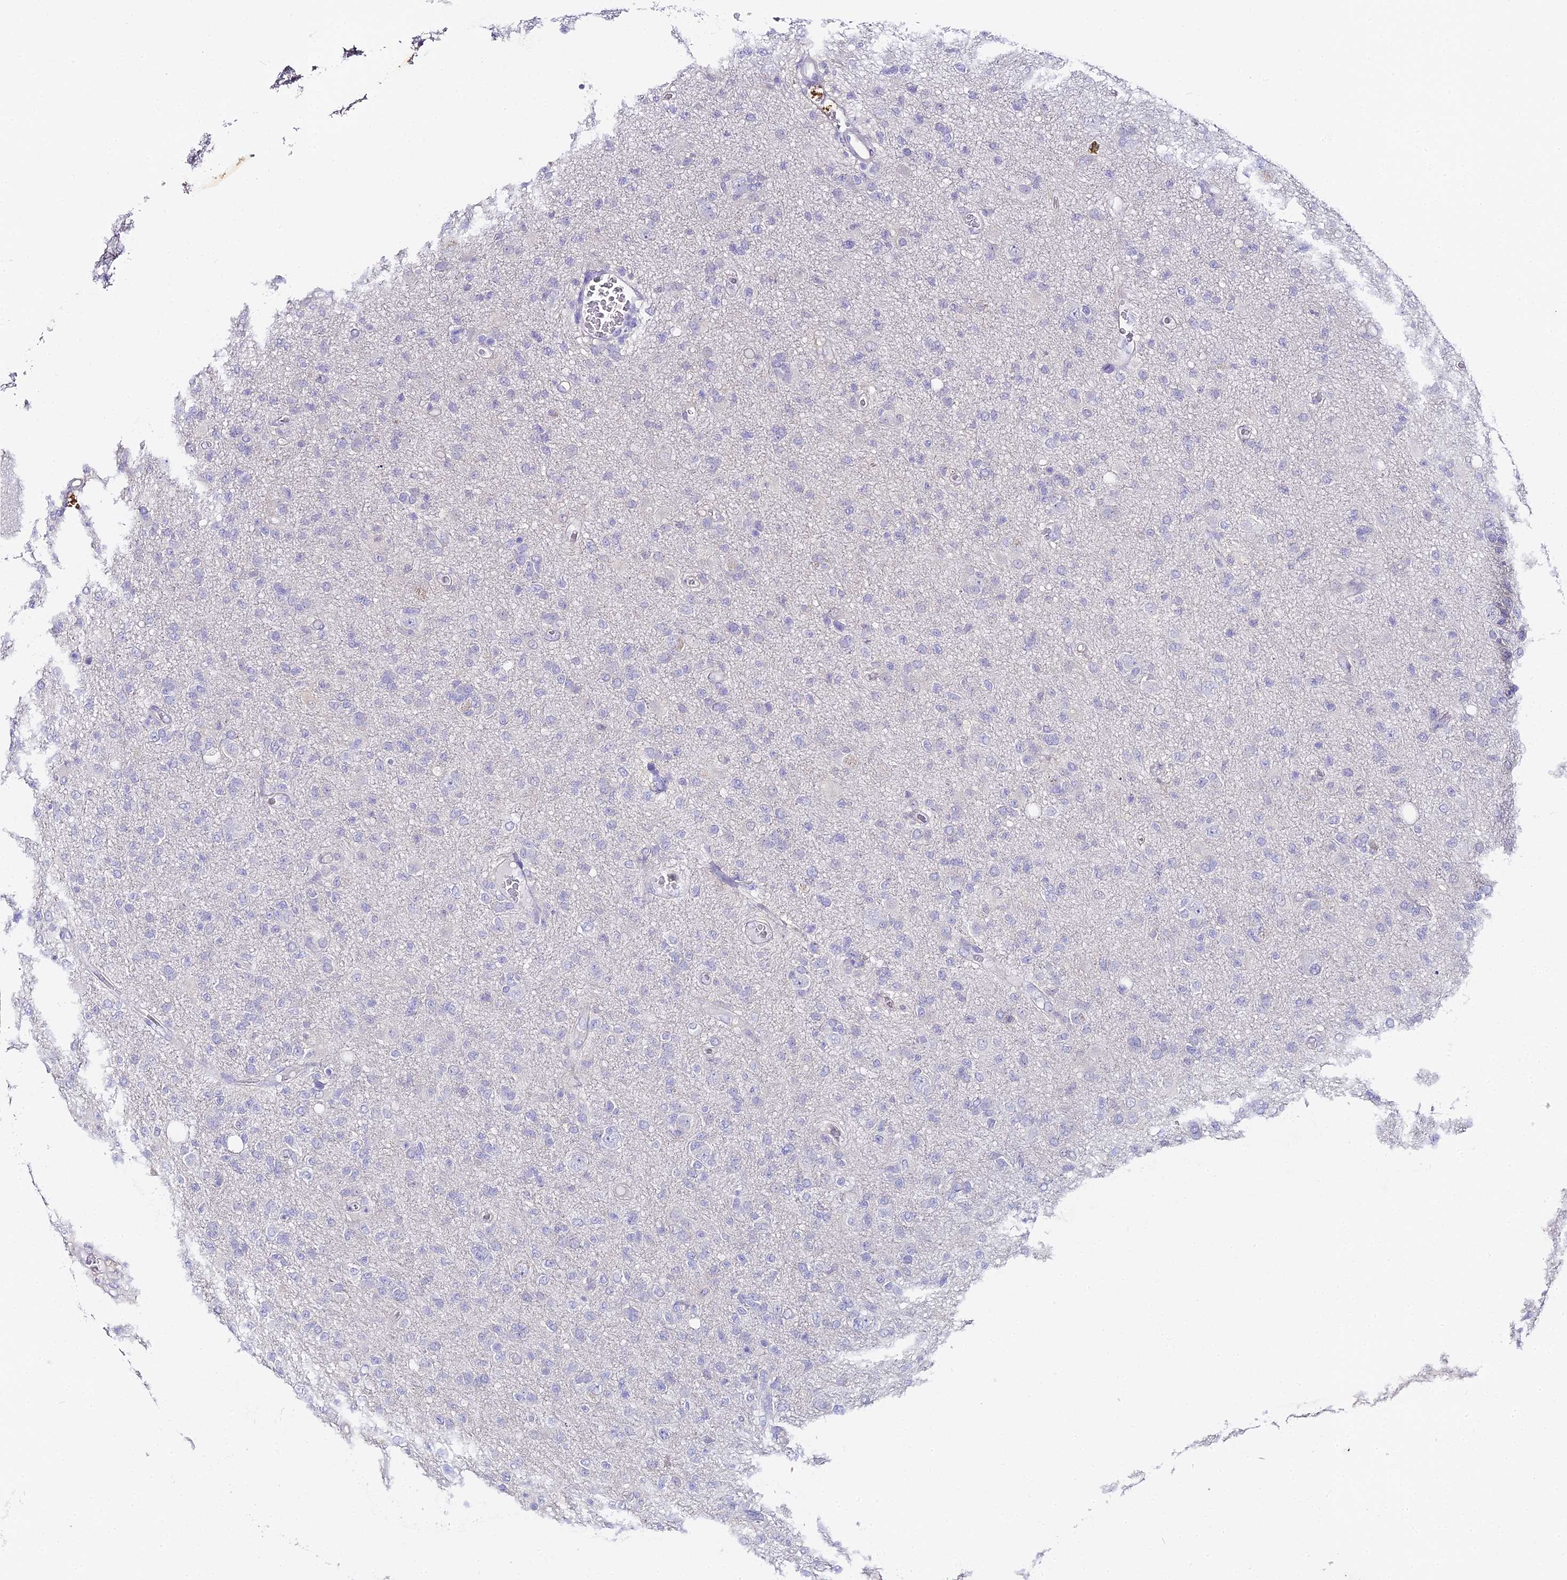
{"staining": {"intensity": "negative", "quantity": "none", "location": "none"}, "tissue": "glioma", "cell_type": "Tumor cells", "image_type": "cancer", "snomed": [{"axis": "morphology", "description": "Glioma, malignant, High grade"}, {"axis": "topography", "description": "Brain"}], "caption": "The immunohistochemistry micrograph has no significant expression in tumor cells of high-grade glioma (malignant) tissue.", "gene": "ABHD14A-ACY1", "patient": {"sex": "female", "age": 57}}